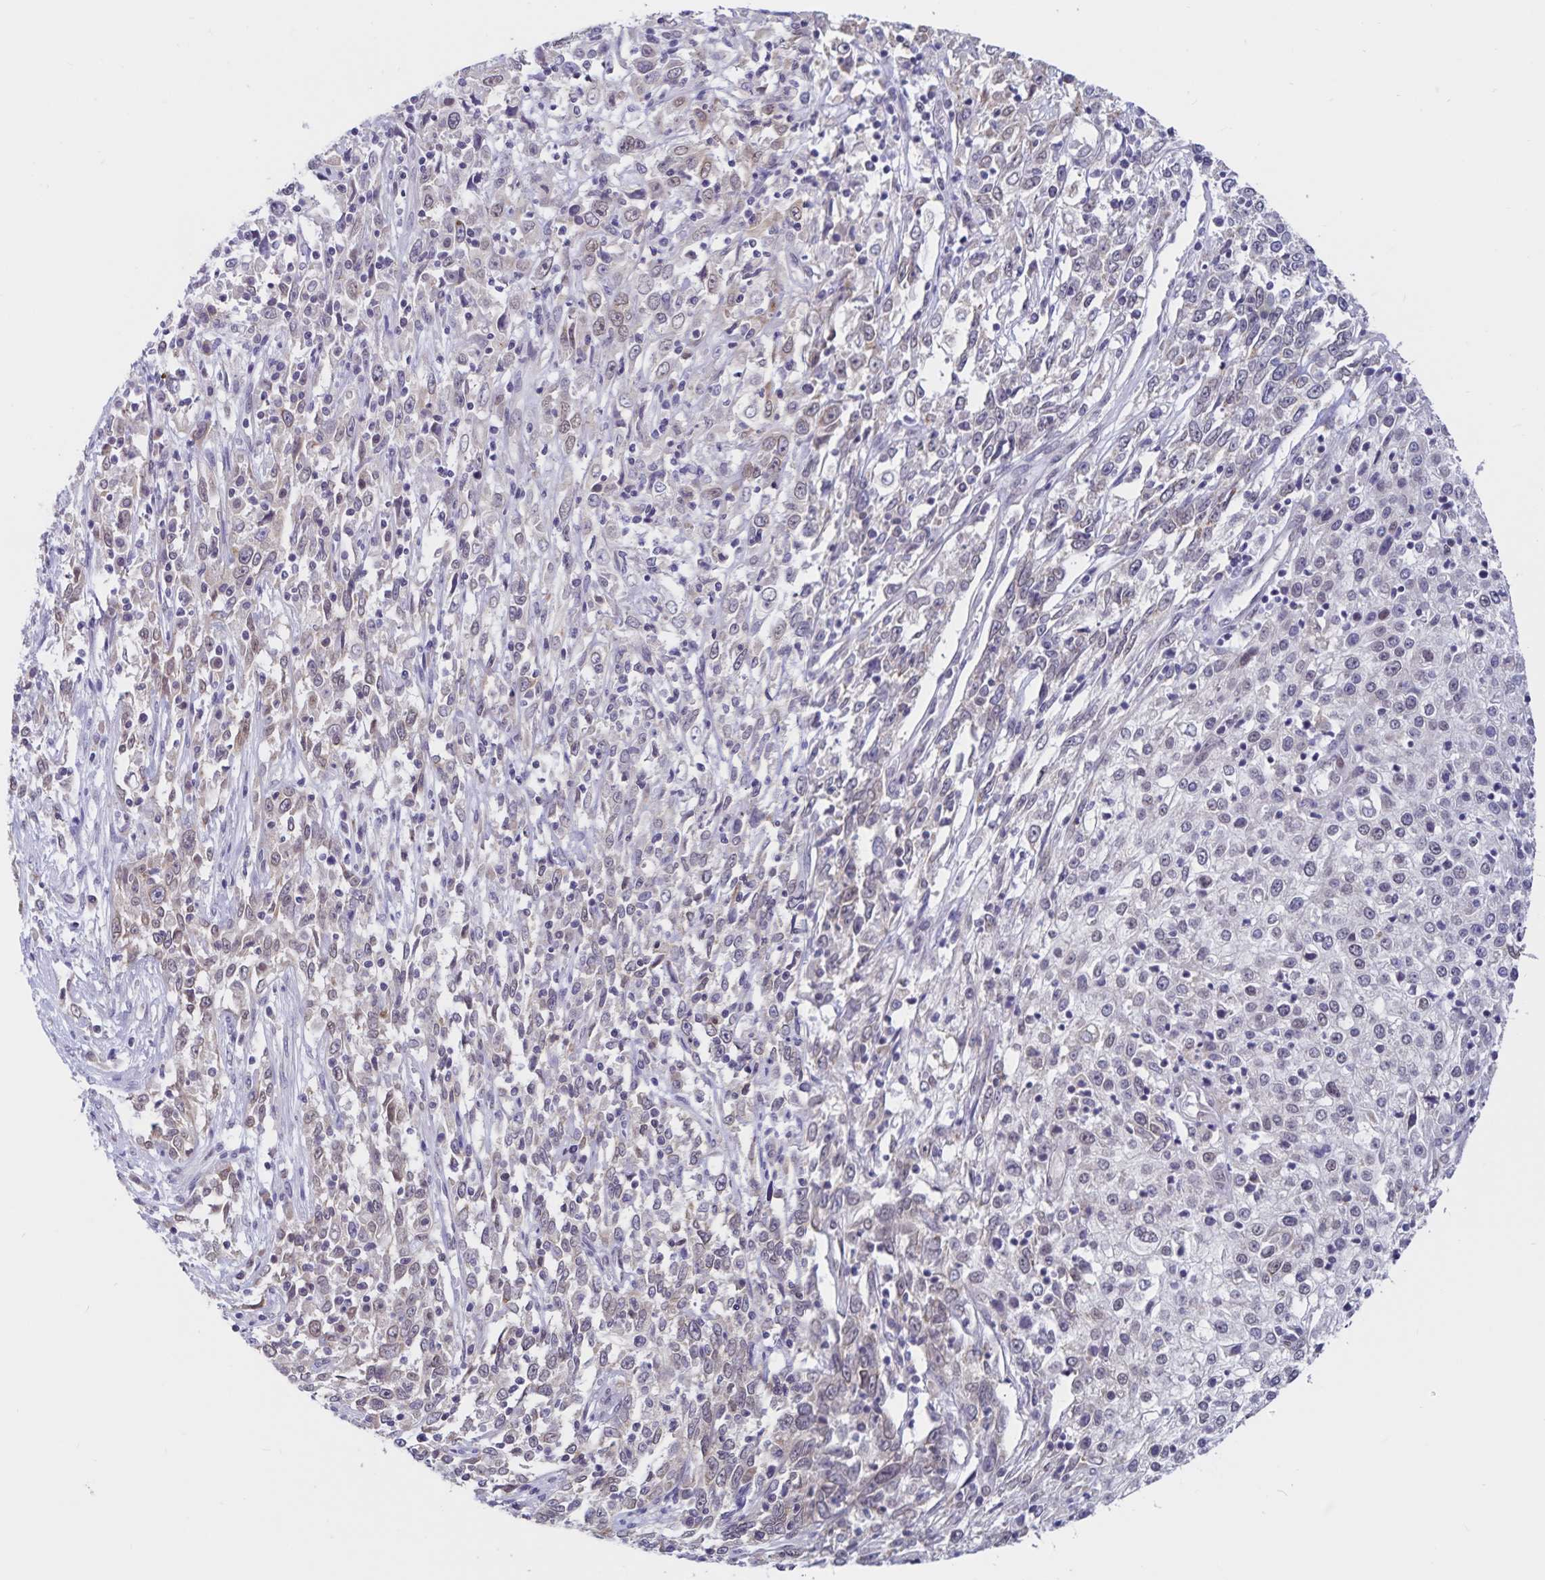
{"staining": {"intensity": "negative", "quantity": "none", "location": "none"}, "tissue": "cervical cancer", "cell_type": "Tumor cells", "image_type": "cancer", "snomed": [{"axis": "morphology", "description": "Adenocarcinoma, NOS"}, {"axis": "topography", "description": "Cervix"}], "caption": "Tumor cells show no significant expression in cervical adenocarcinoma. Nuclei are stained in blue.", "gene": "ATP2A2", "patient": {"sex": "female", "age": 40}}